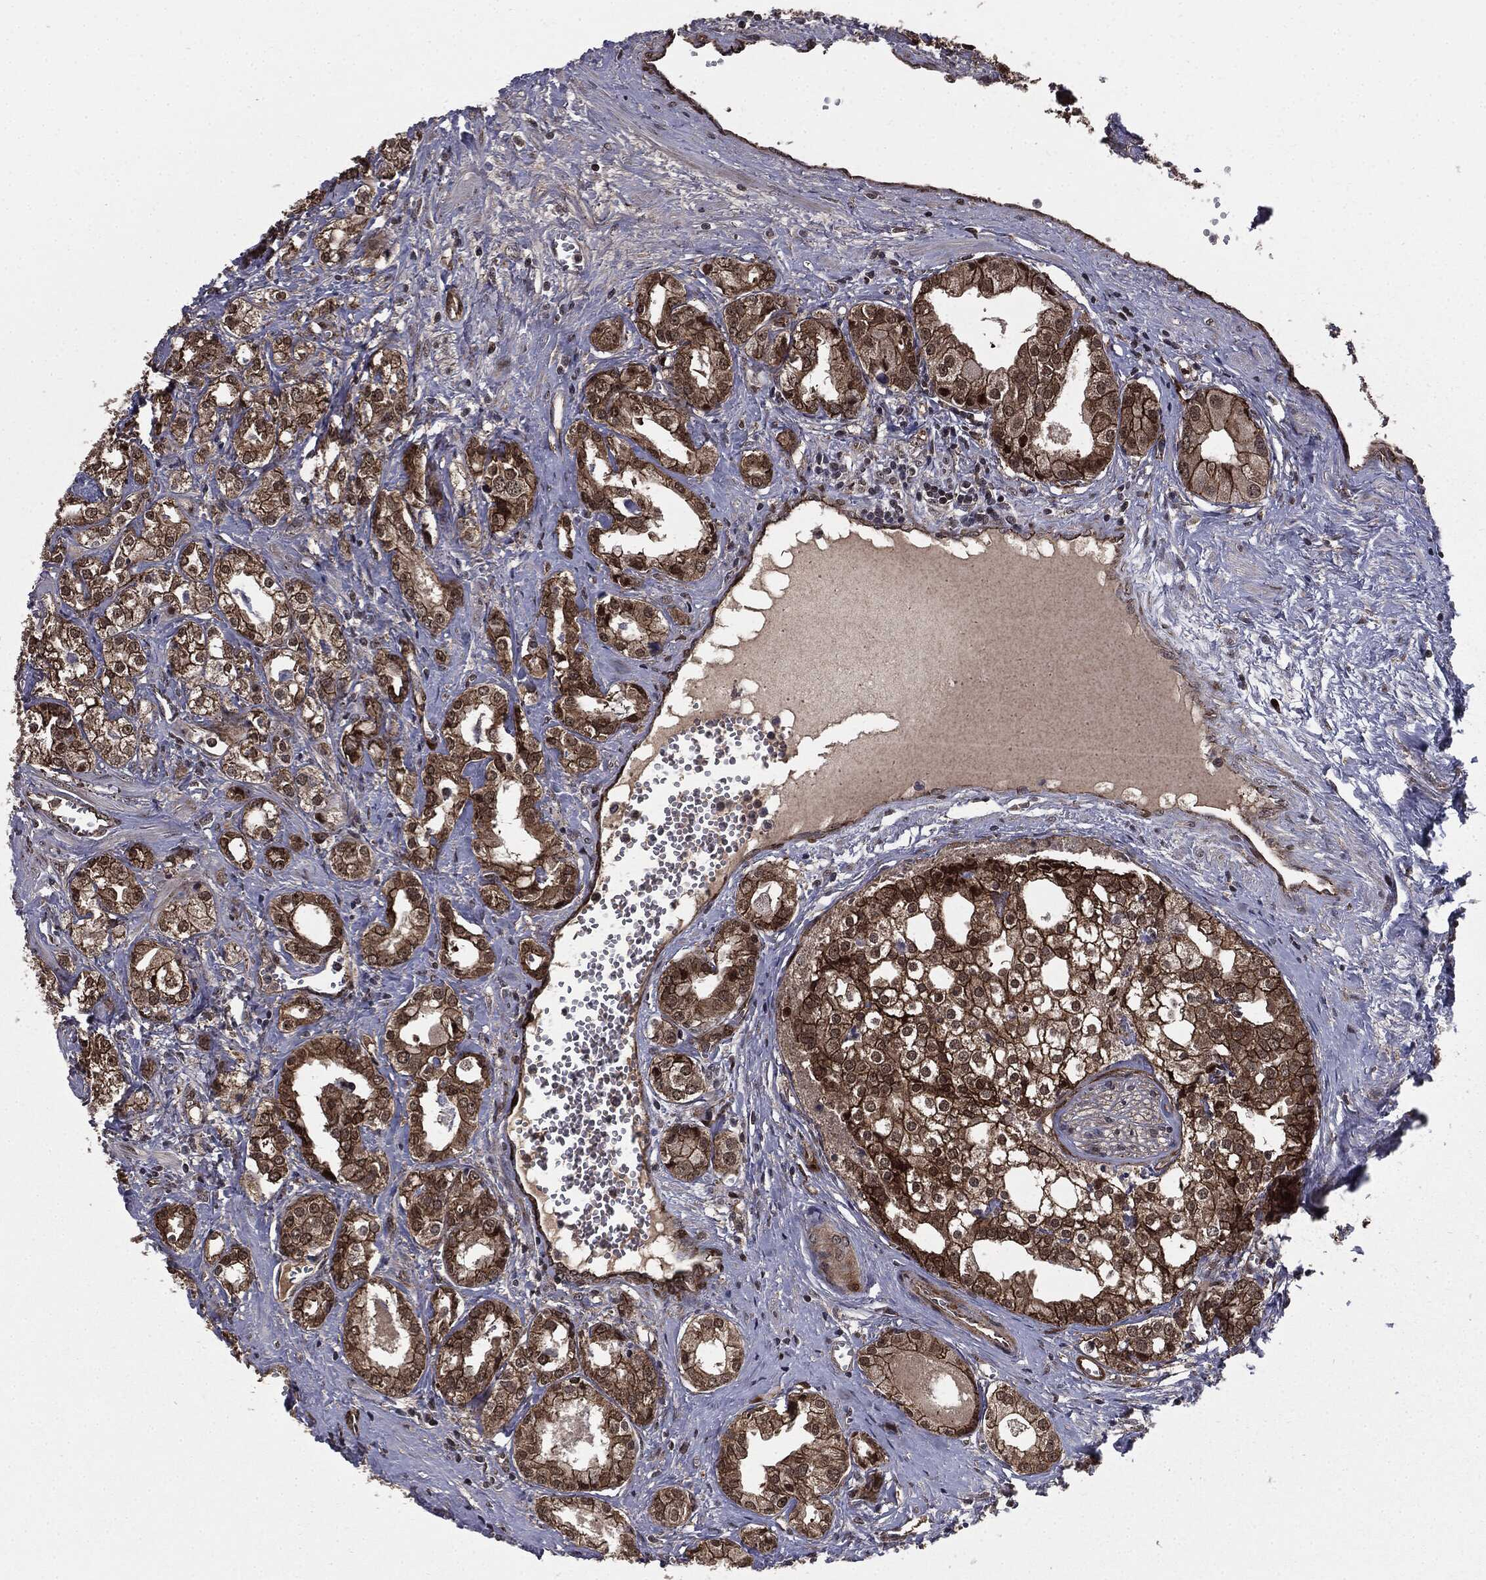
{"staining": {"intensity": "strong", "quantity": "<25%", "location": "cytoplasmic/membranous"}, "tissue": "prostate cancer", "cell_type": "Tumor cells", "image_type": "cancer", "snomed": [{"axis": "morphology", "description": "Adenocarcinoma, NOS"}, {"axis": "topography", "description": "Prostate and seminal vesicle, NOS"}, {"axis": "topography", "description": "Prostate"}], "caption": "Adenocarcinoma (prostate) was stained to show a protein in brown. There is medium levels of strong cytoplasmic/membranous staining in about <25% of tumor cells.", "gene": "PTPA", "patient": {"sex": "male", "age": 62}}